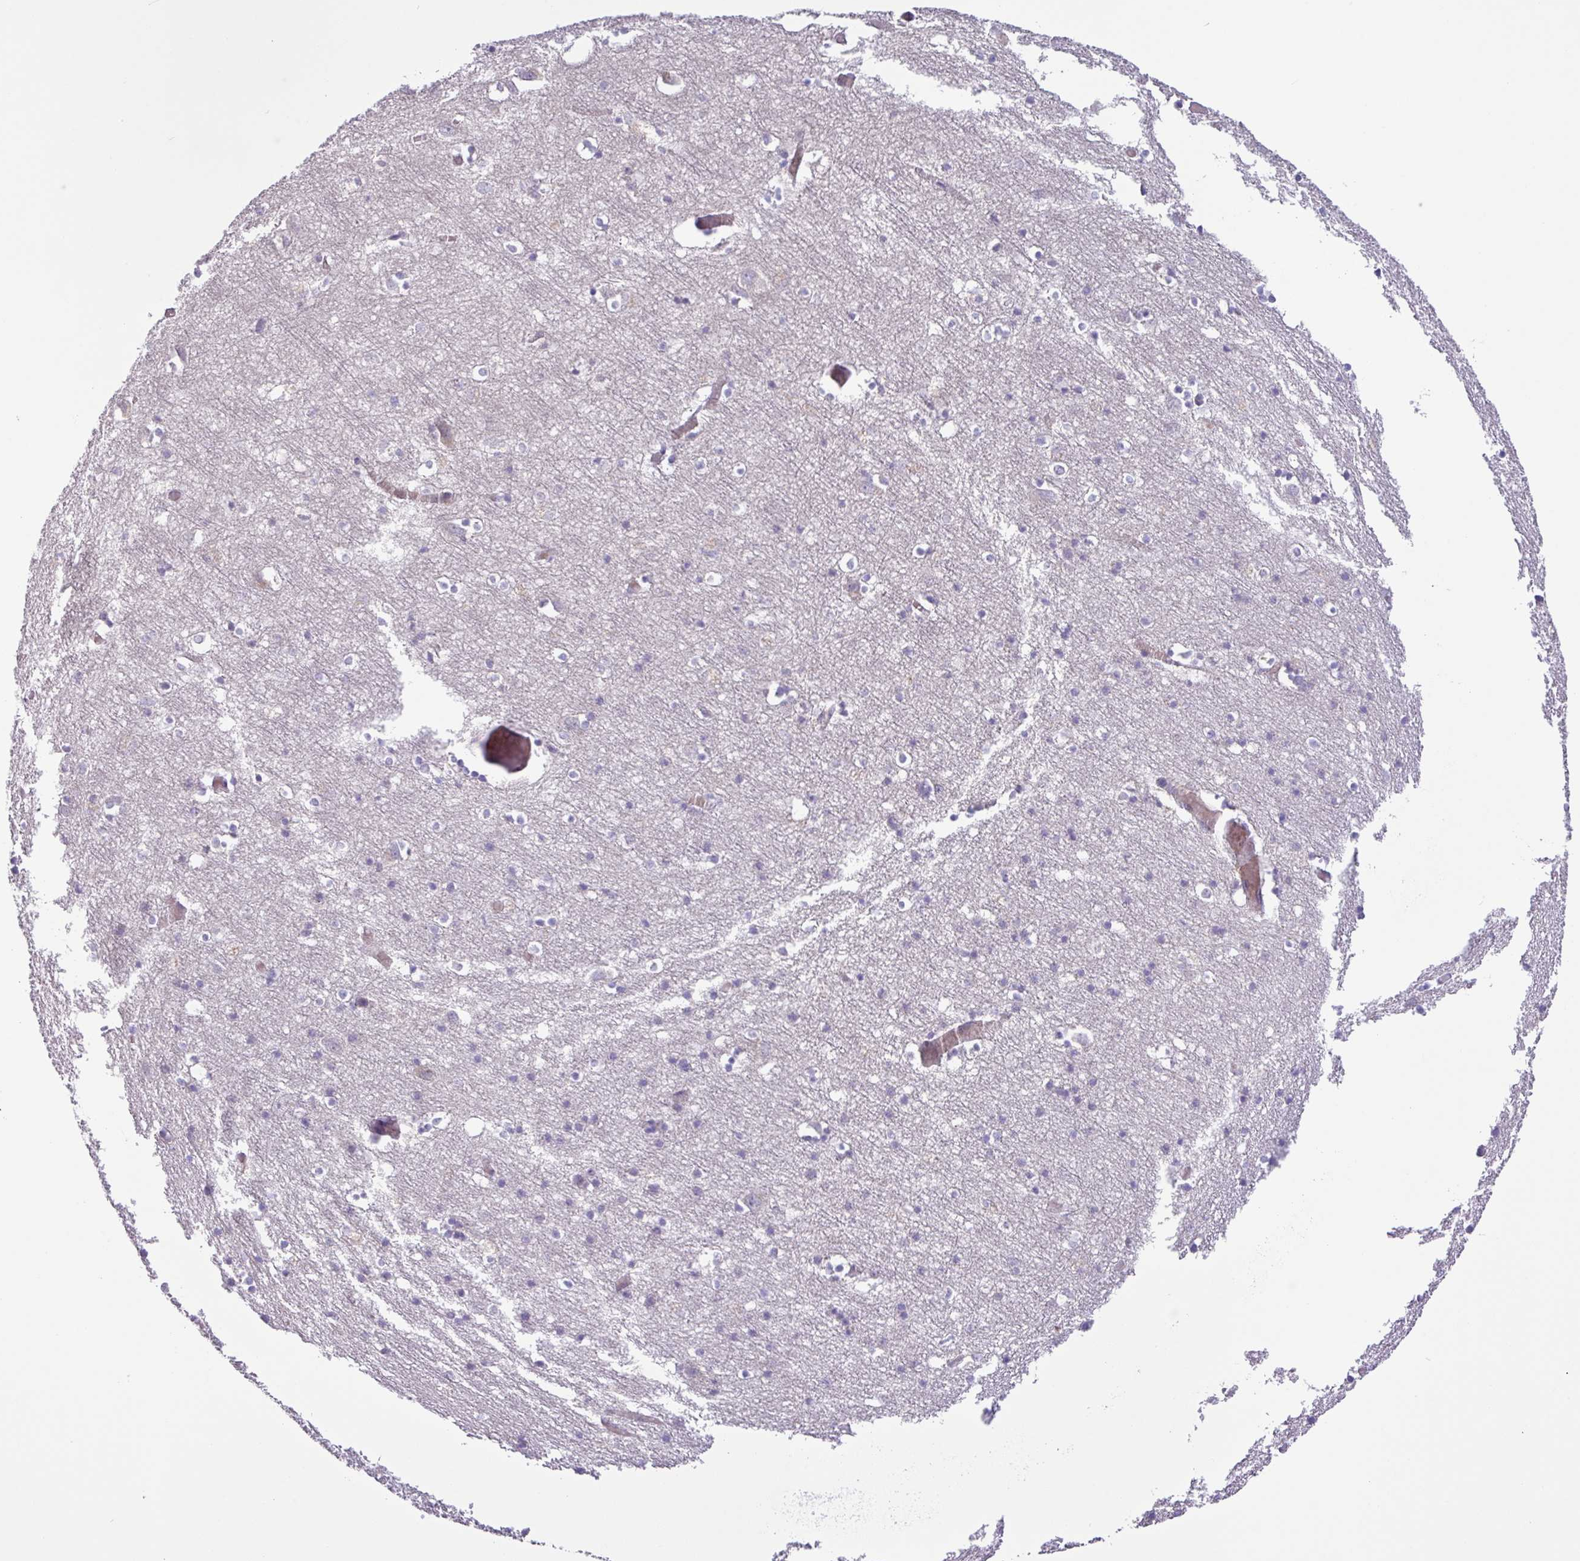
{"staining": {"intensity": "negative", "quantity": "none", "location": "none"}, "tissue": "cerebral cortex", "cell_type": "Endothelial cells", "image_type": "normal", "snomed": [{"axis": "morphology", "description": "Normal tissue, NOS"}, {"axis": "topography", "description": "Cerebral cortex"}], "caption": "Immunohistochemistry of normal human cerebral cortex shows no positivity in endothelial cells. (Stains: DAB immunohistochemistry with hematoxylin counter stain, Microscopy: brightfield microscopy at high magnification).", "gene": "MRM2", "patient": {"sex": "male", "age": 70}}